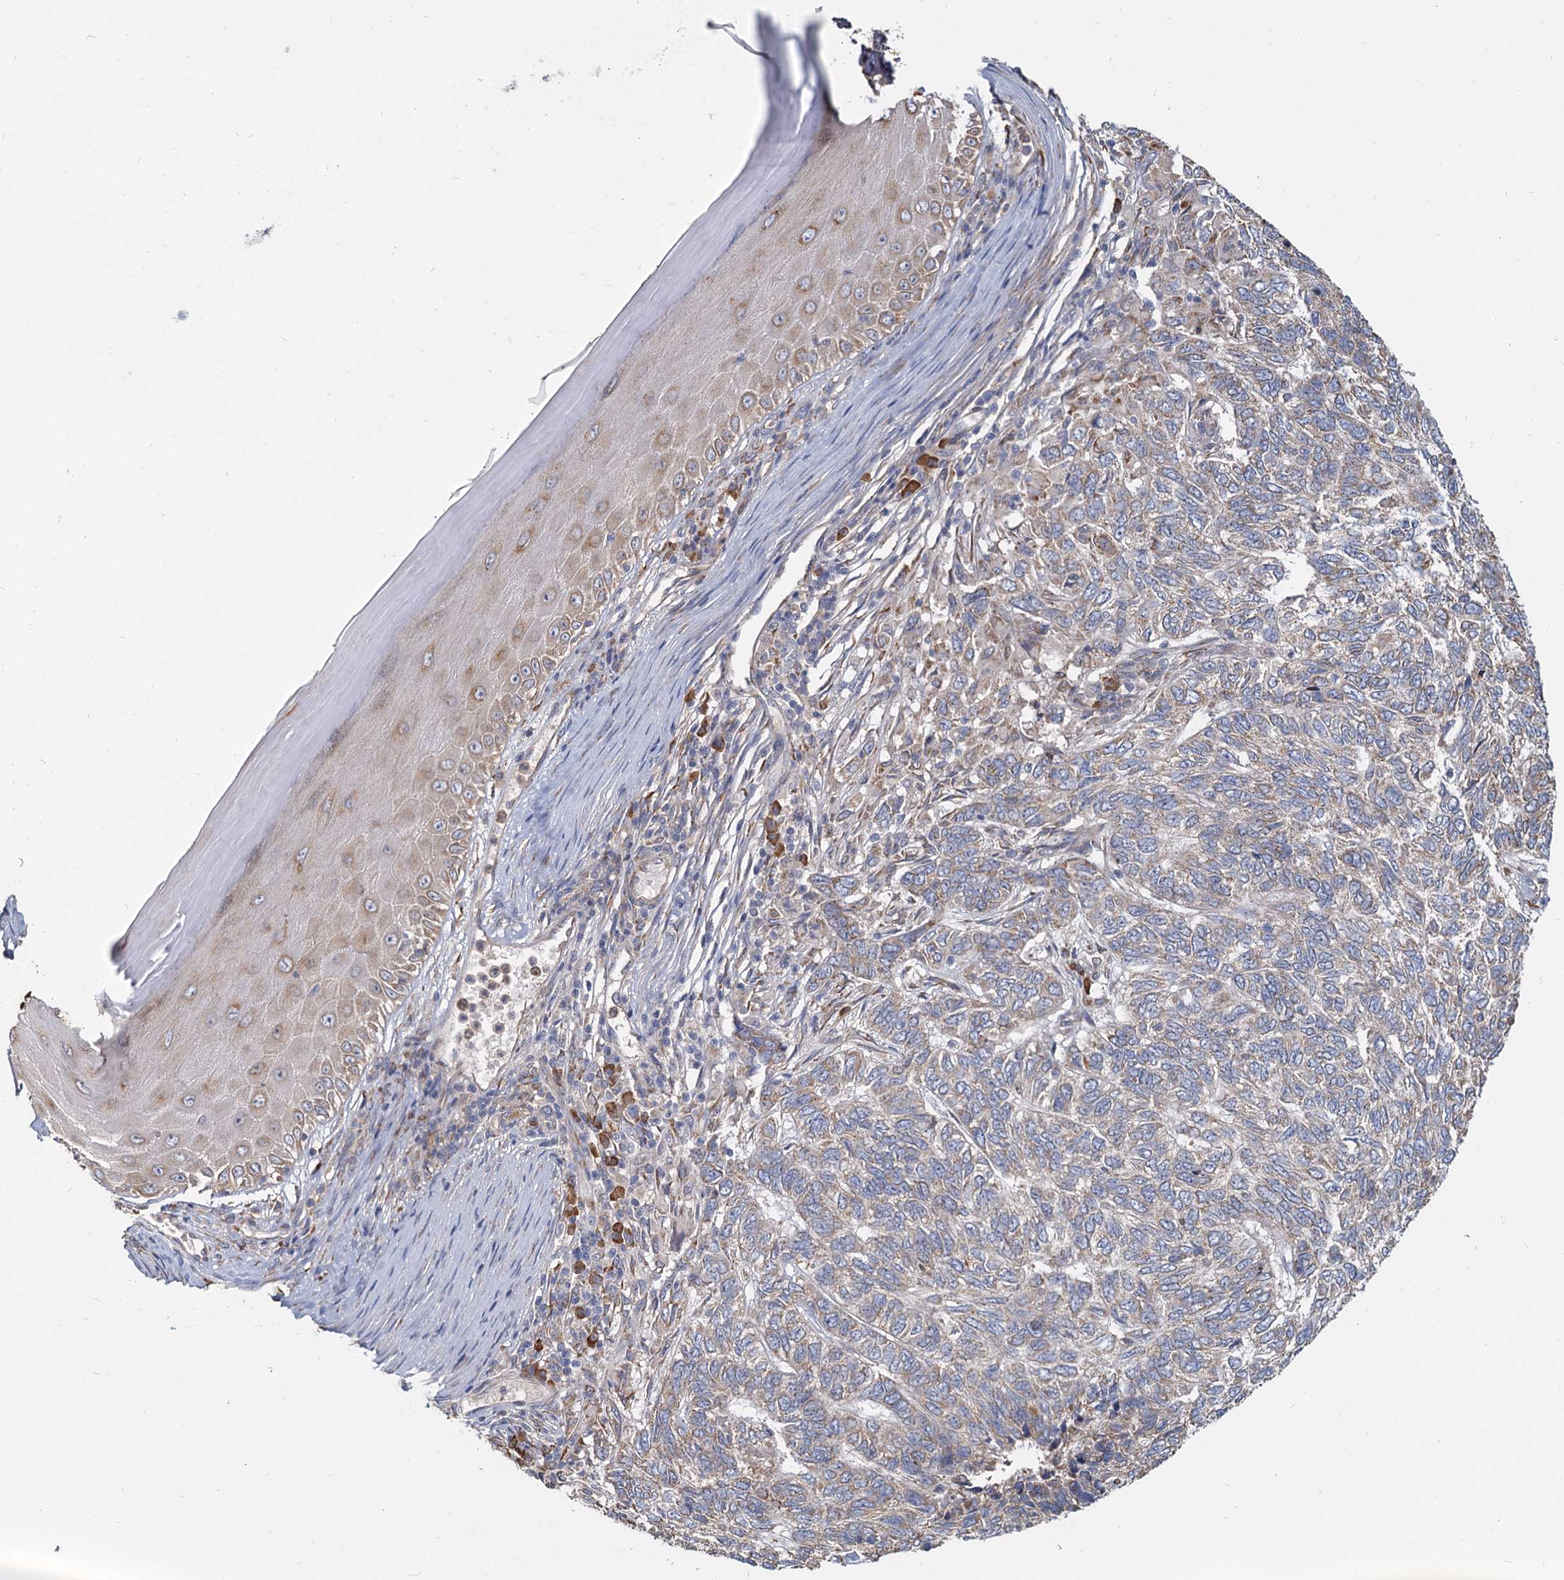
{"staining": {"intensity": "weak", "quantity": "25%-75%", "location": "cytoplasmic/membranous"}, "tissue": "skin cancer", "cell_type": "Tumor cells", "image_type": "cancer", "snomed": [{"axis": "morphology", "description": "Basal cell carcinoma"}, {"axis": "topography", "description": "Skin"}], "caption": "The immunohistochemical stain shows weak cytoplasmic/membranous expression in tumor cells of skin basal cell carcinoma tissue.", "gene": "LRRC51", "patient": {"sex": "female", "age": 65}}